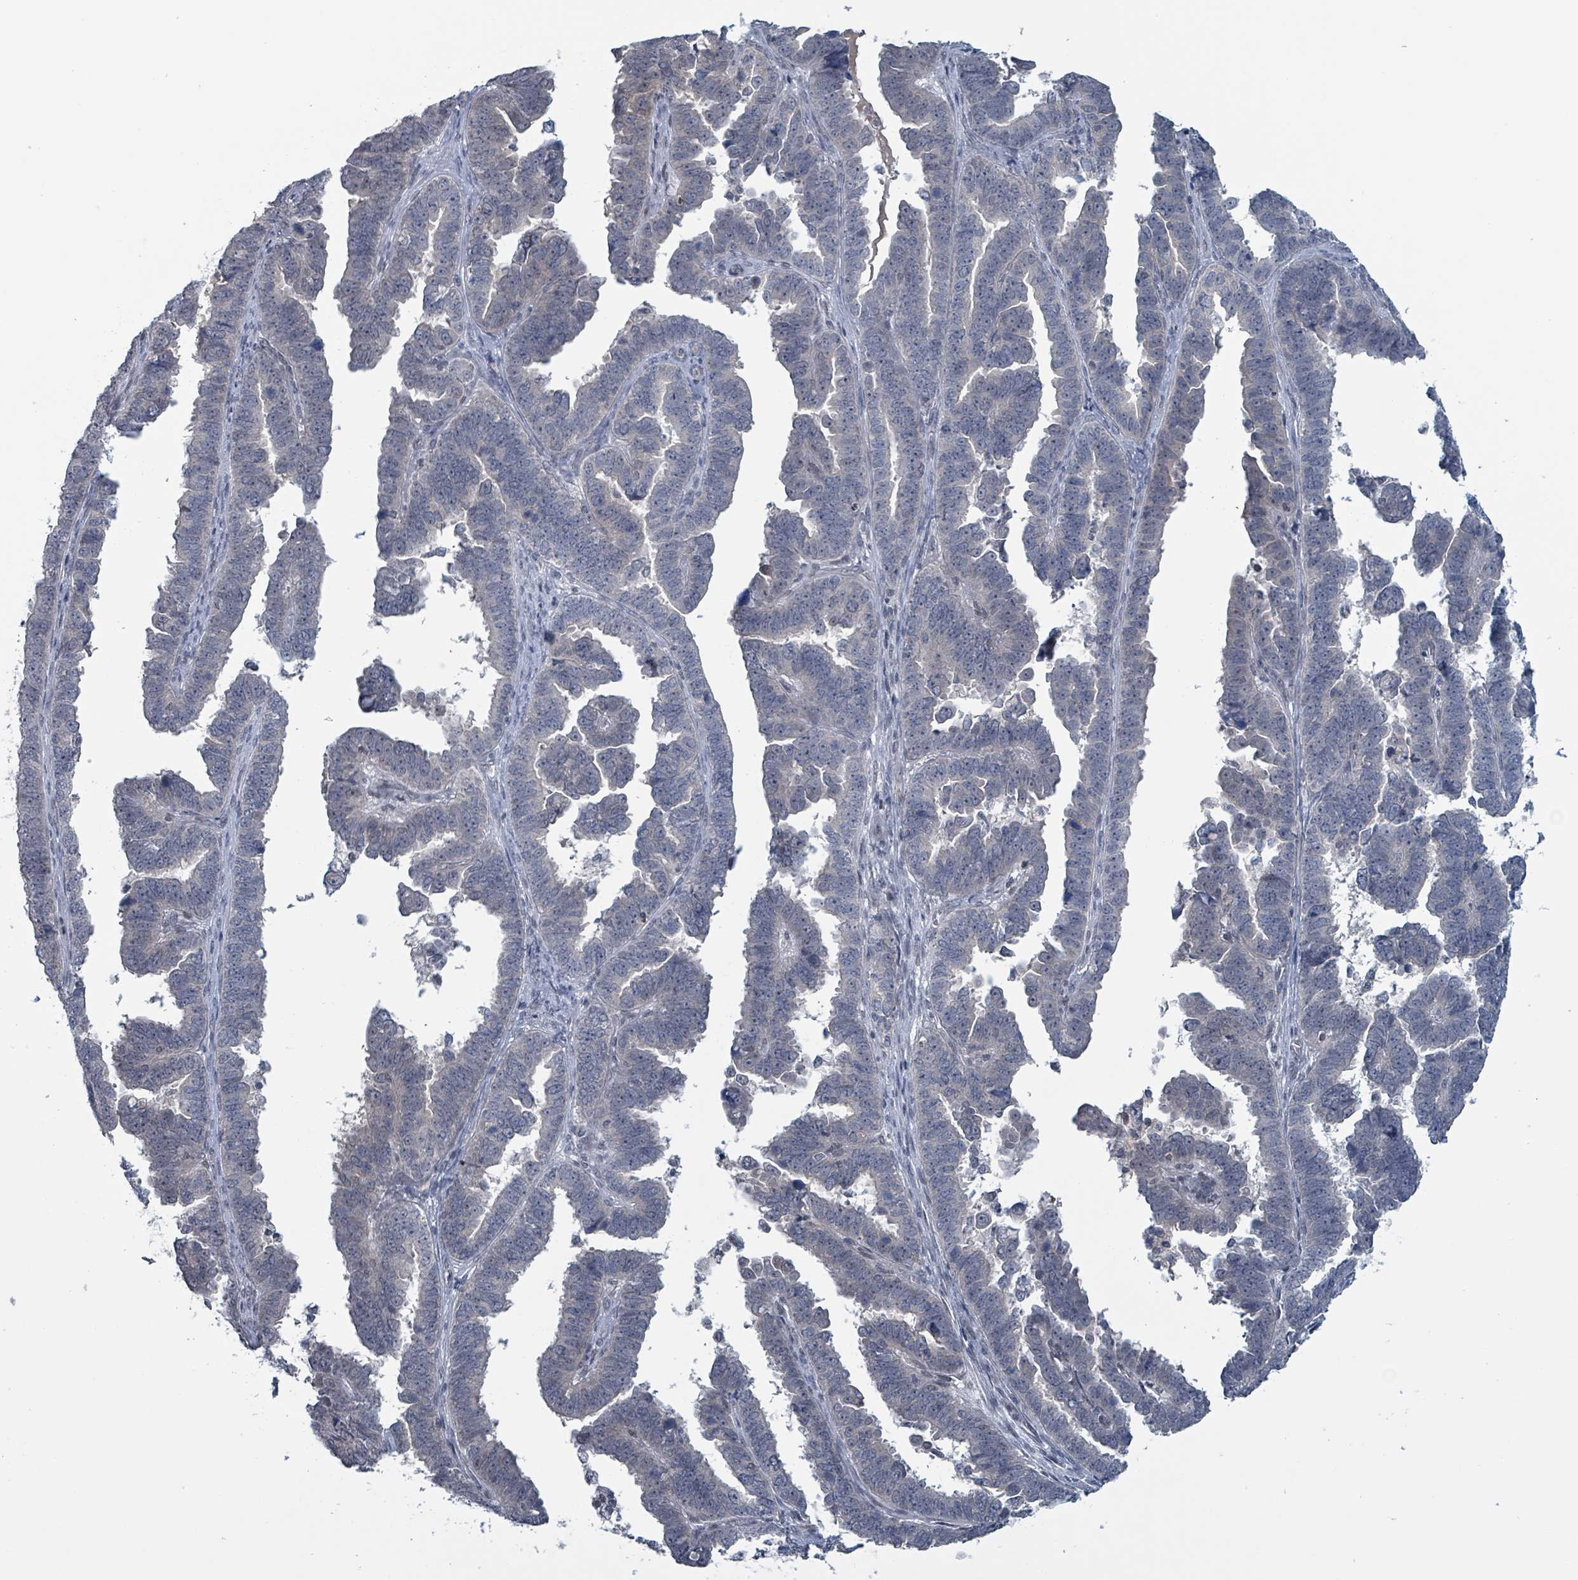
{"staining": {"intensity": "negative", "quantity": "none", "location": "none"}, "tissue": "endometrial cancer", "cell_type": "Tumor cells", "image_type": "cancer", "snomed": [{"axis": "morphology", "description": "Adenocarcinoma, NOS"}, {"axis": "topography", "description": "Endometrium"}], "caption": "The immunohistochemistry photomicrograph has no significant staining in tumor cells of endometrial cancer tissue.", "gene": "BIVM", "patient": {"sex": "female", "age": 75}}